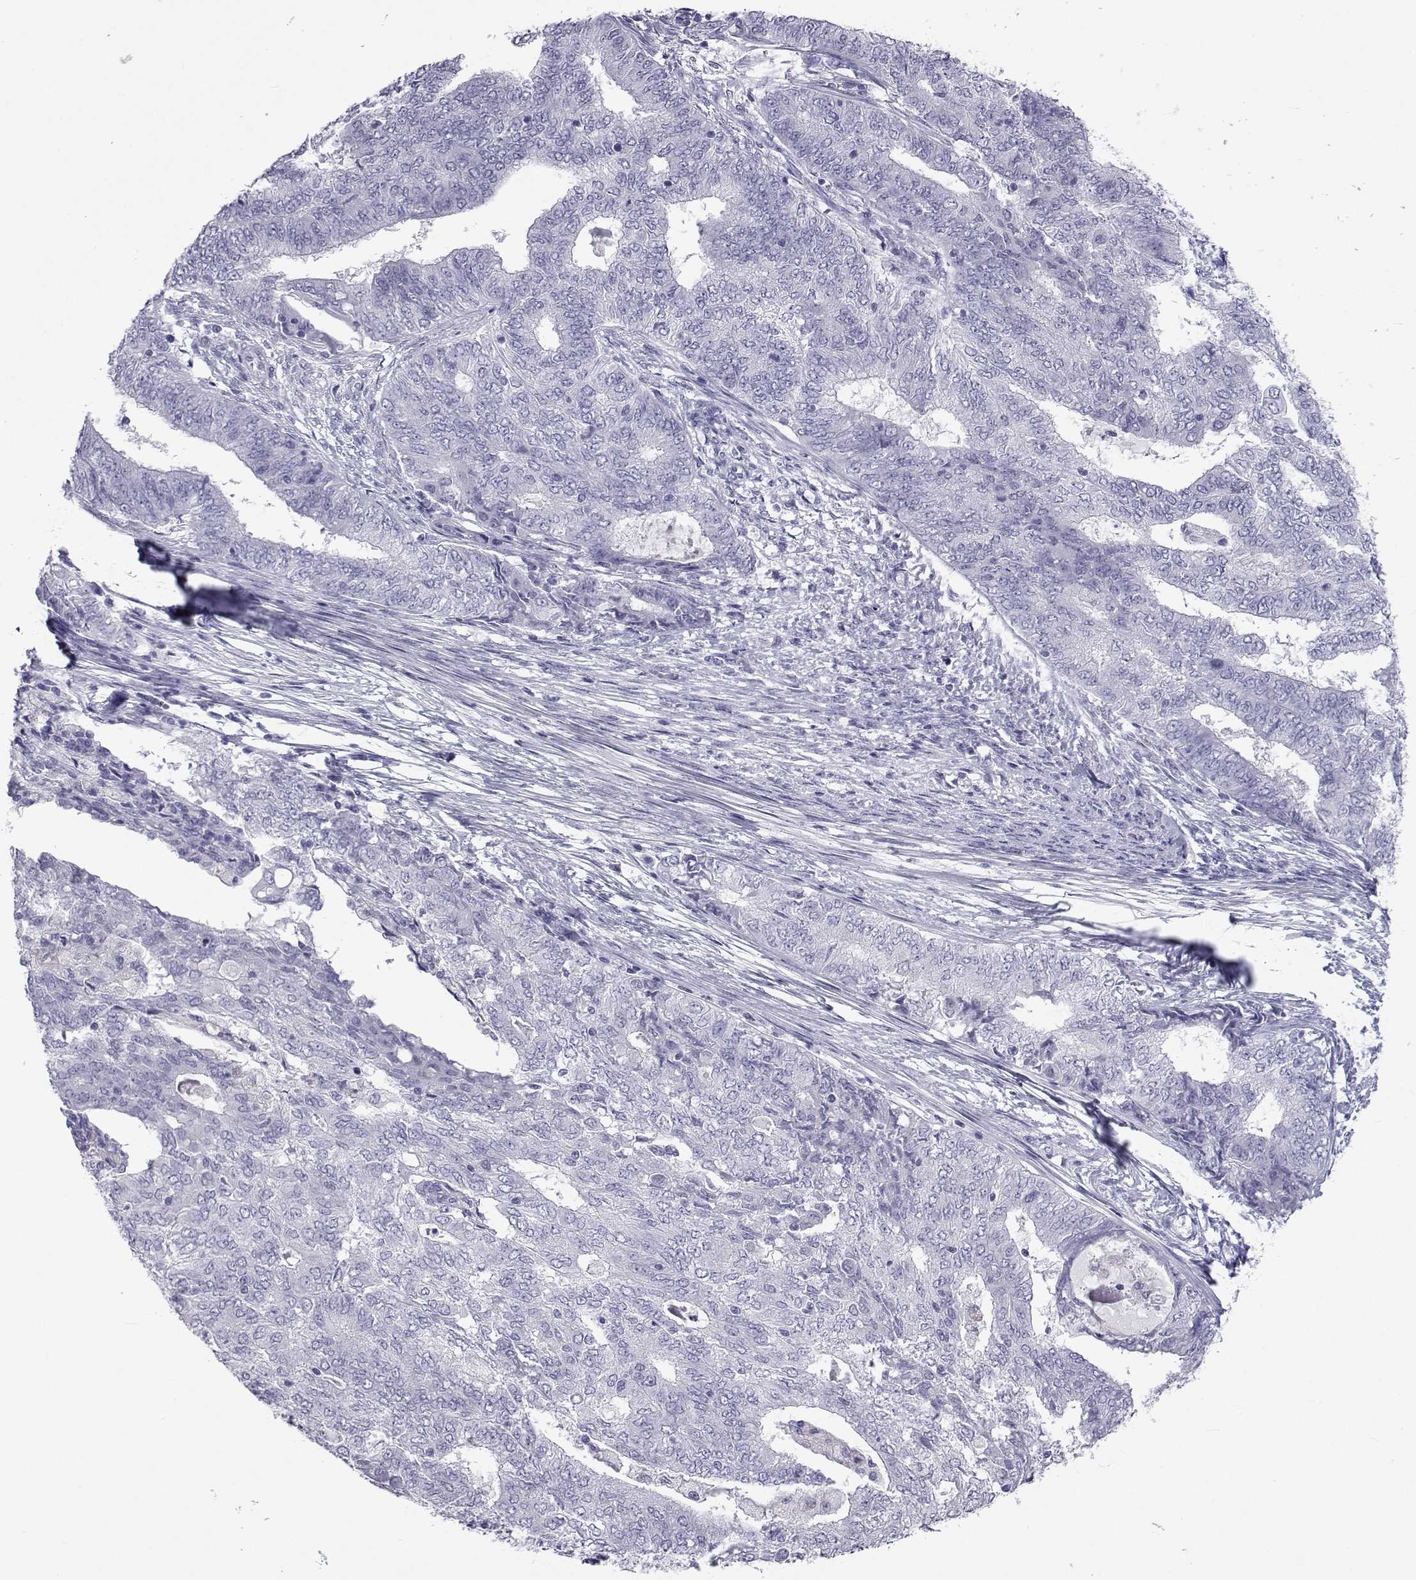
{"staining": {"intensity": "negative", "quantity": "none", "location": "none"}, "tissue": "endometrial cancer", "cell_type": "Tumor cells", "image_type": "cancer", "snomed": [{"axis": "morphology", "description": "Adenocarcinoma, NOS"}, {"axis": "topography", "description": "Endometrium"}], "caption": "The IHC micrograph has no significant positivity in tumor cells of adenocarcinoma (endometrial) tissue.", "gene": "PCSK1N", "patient": {"sex": "female", "age": 62}}